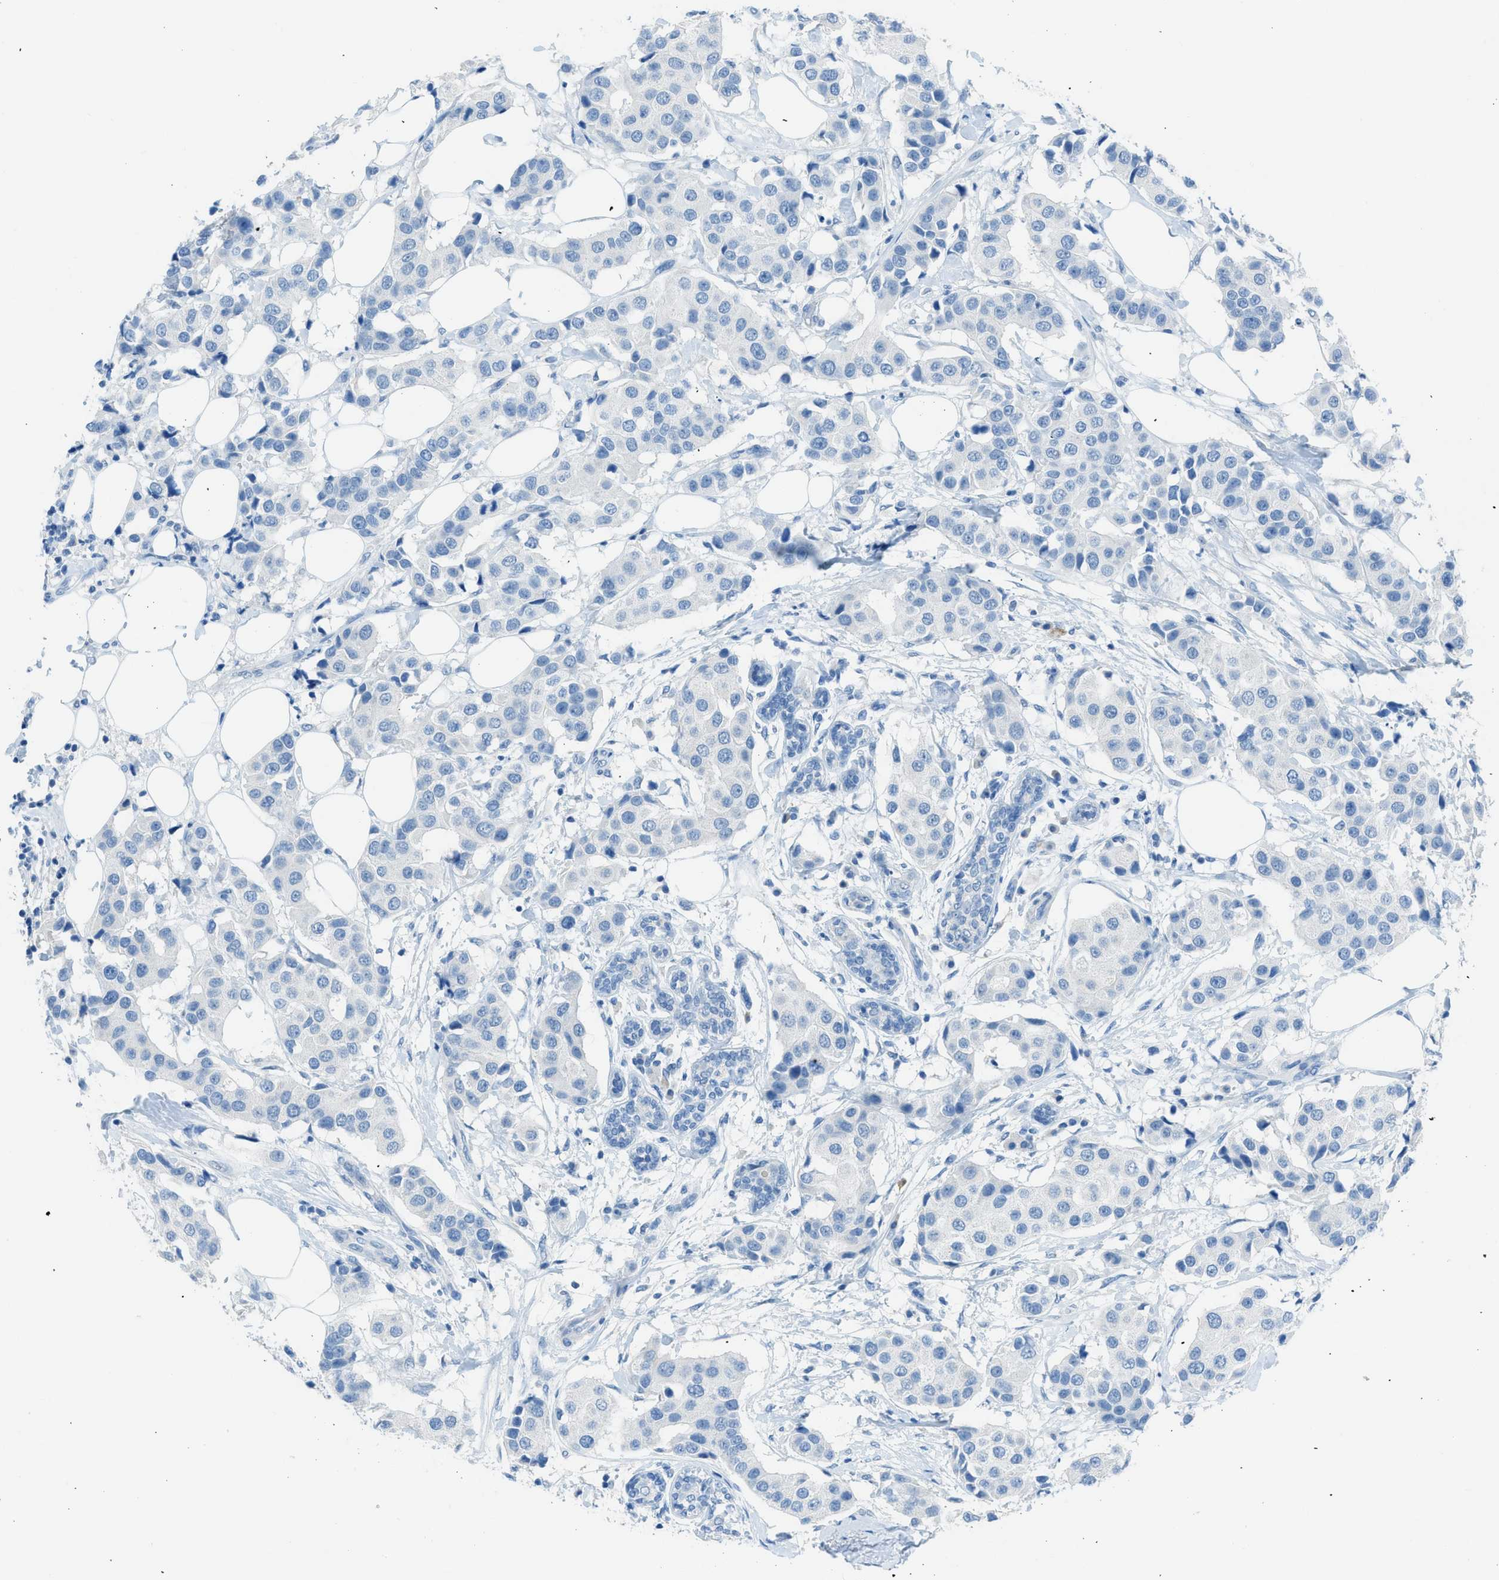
{"staining": {"intensity": "negative", "quantity": "none", "location": "none"}, "tissue": "breast cancer", "cell_type": "Tumor cells", "image_type": "cancer", "snomed": [{"axis": "morphology", "description": "Normal tissue, NOS"}, {"axis": "morphology", "description": "Duct carcinoma"}, {"axis": "topography", "description": "Breast"}], "caption": "An image of breast cancer (intraductal carcinoma) stained for a protein exhibits no brown staining in tumor cells. Nuclei are stained in blue.", "gene": "ACAN", "patient": {"sex": "female", "age": 39}}